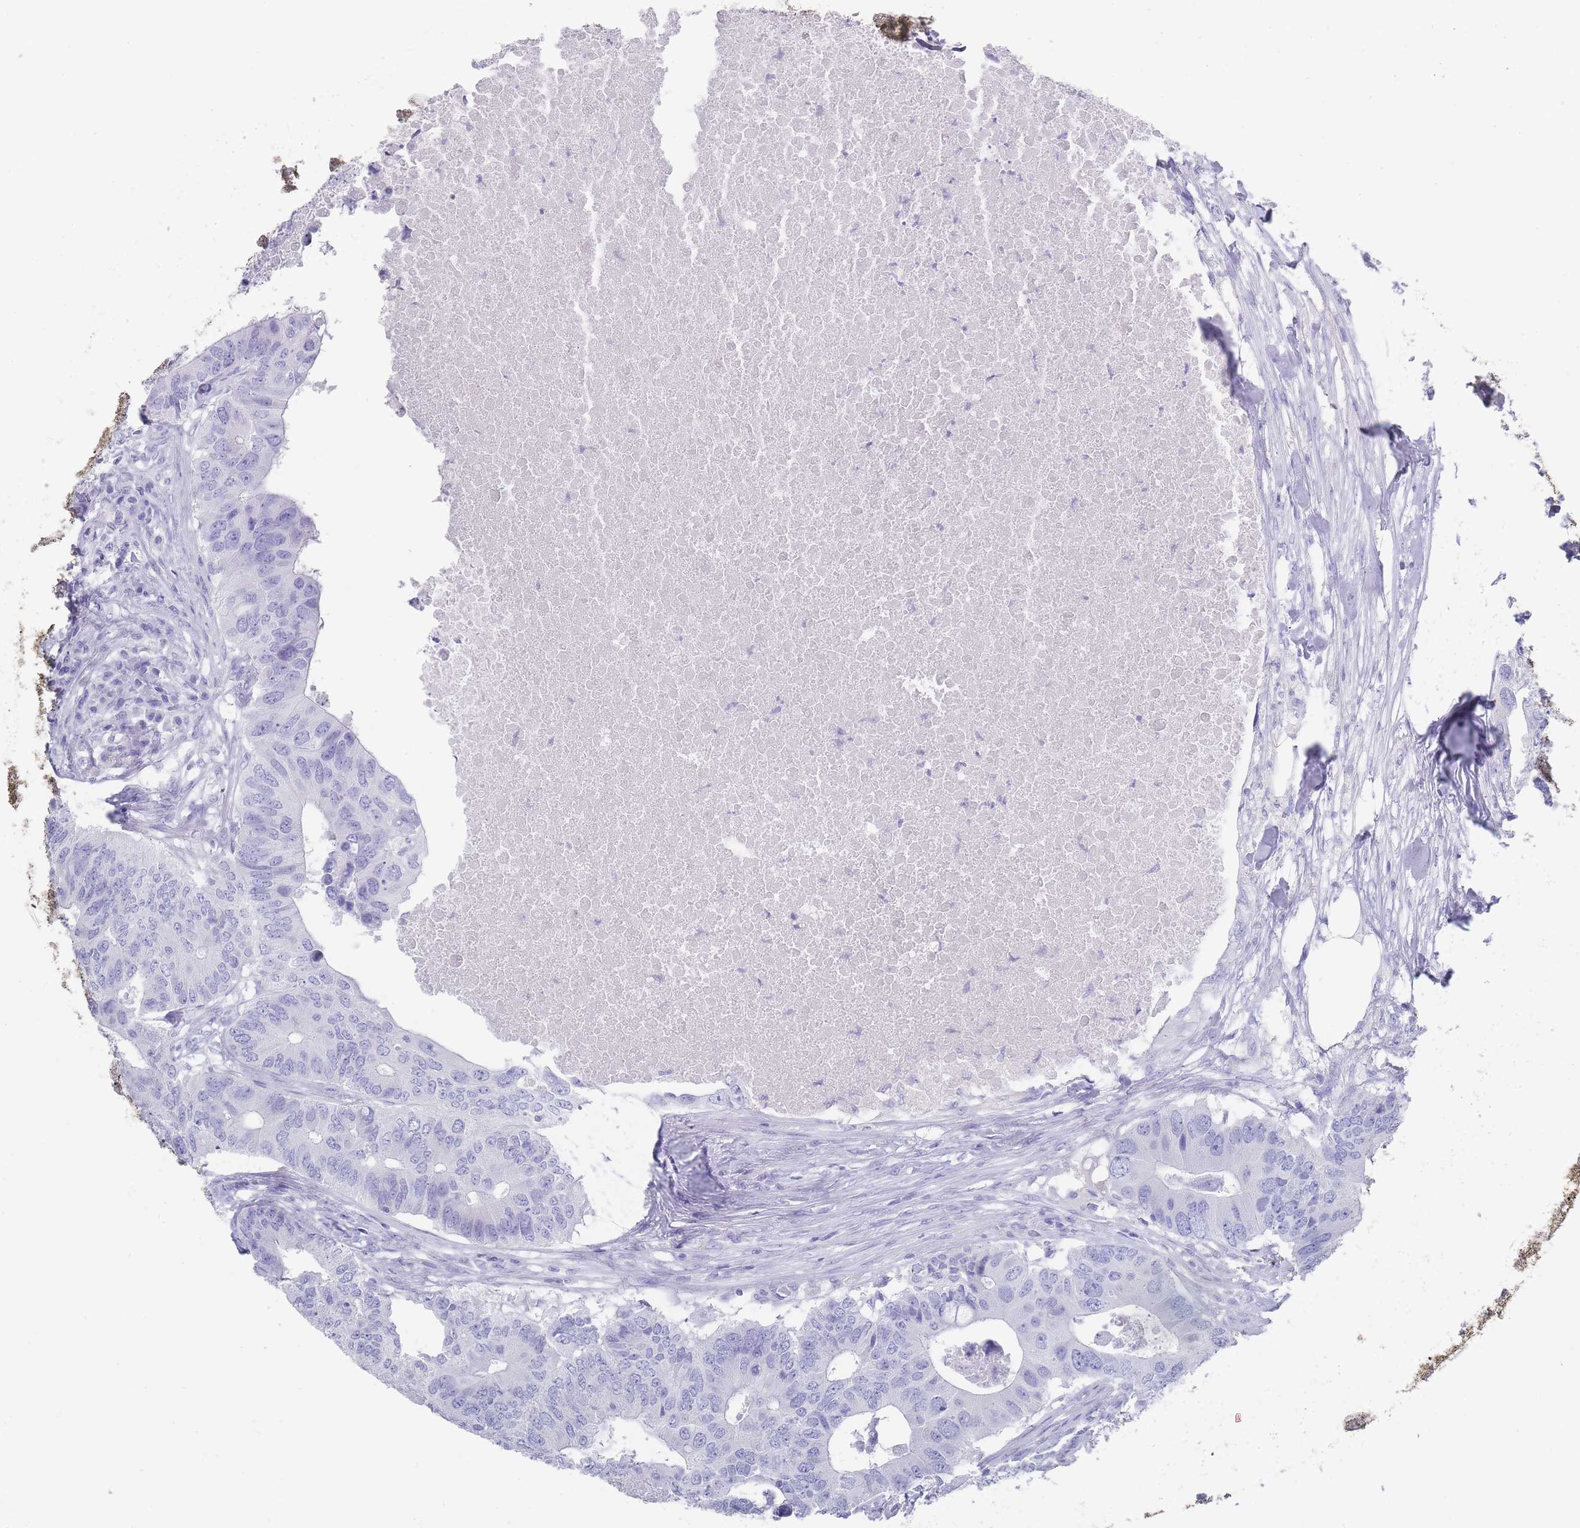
{"staining": {"intensity": "negative", "quantity": "none", "location": "none"}, "tissue": "colorectal cancer", "cell_type": "Tumor cells", "image_type": "cancer", "snomed": [{"axis": "morphology", "description": "Adenocarcinoma, NOS"}, {"axis": "topography", "description": "Colon"}], "caption": "DAB (3,3'-diaminobenzidine) immunohistochemical staining of human adenocarcinoma (colorectal) exhibits no significant expression in tumor cells.", "gene": "RAB2B", "patient": {"sex": "male", "age": 71}}